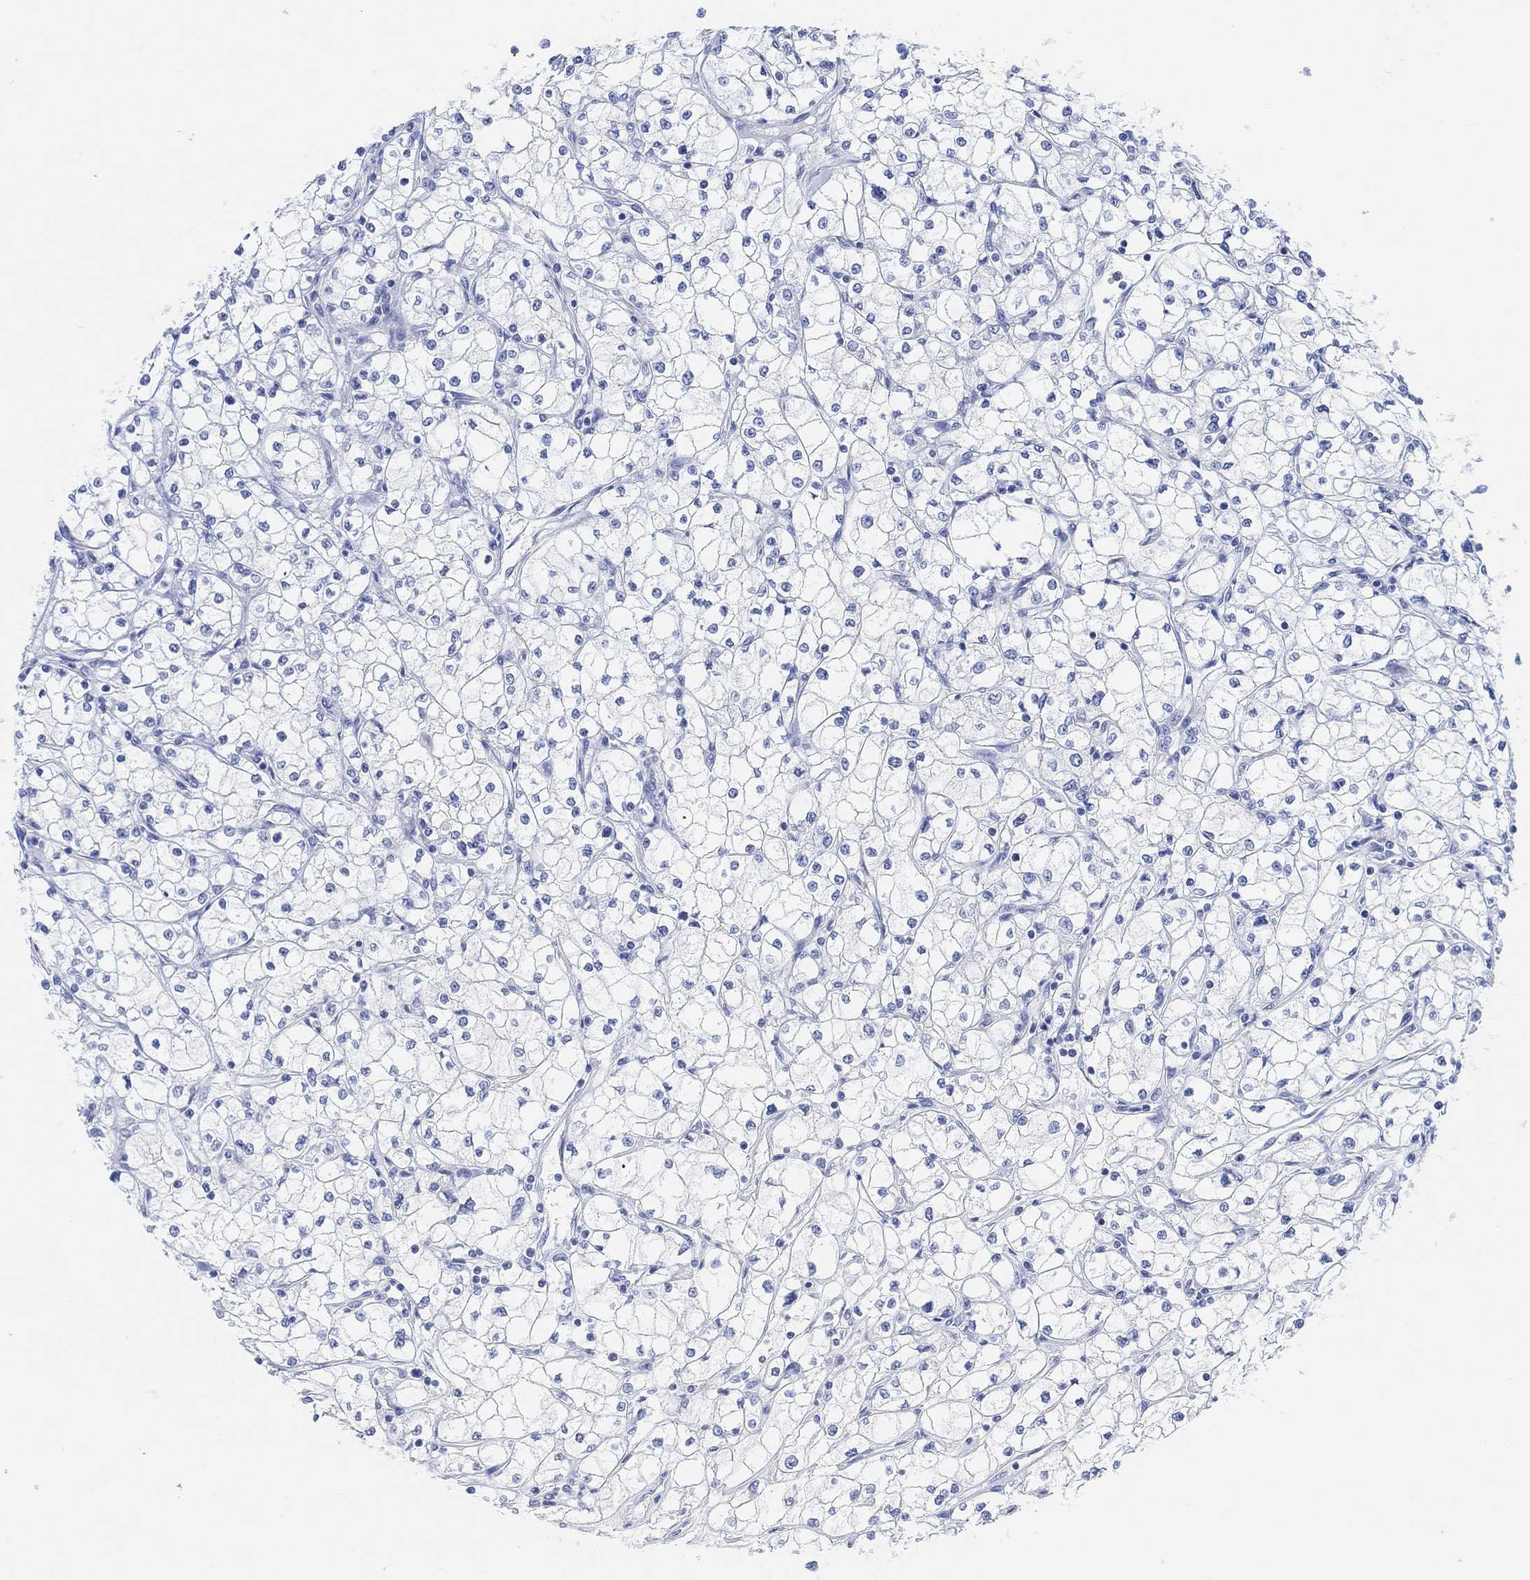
{"staining": {"intensity": "negative", "quantity": "none", "location": "none"}, "tissue": "renal cancer", "cell_type": "Tumor cells", "image_type": "cancer", "snomed": [{"axis": "morphology", "description": "Adenocarcinoma, NOS"}, {"axis": "topography", "description": "Kidney"}], "caption": "Protein analysis of renal adenocarcinoma displays no significant staining in tumor cells.", "gene": "ENO4", "patient": {"sex": "male", "age": 67}}